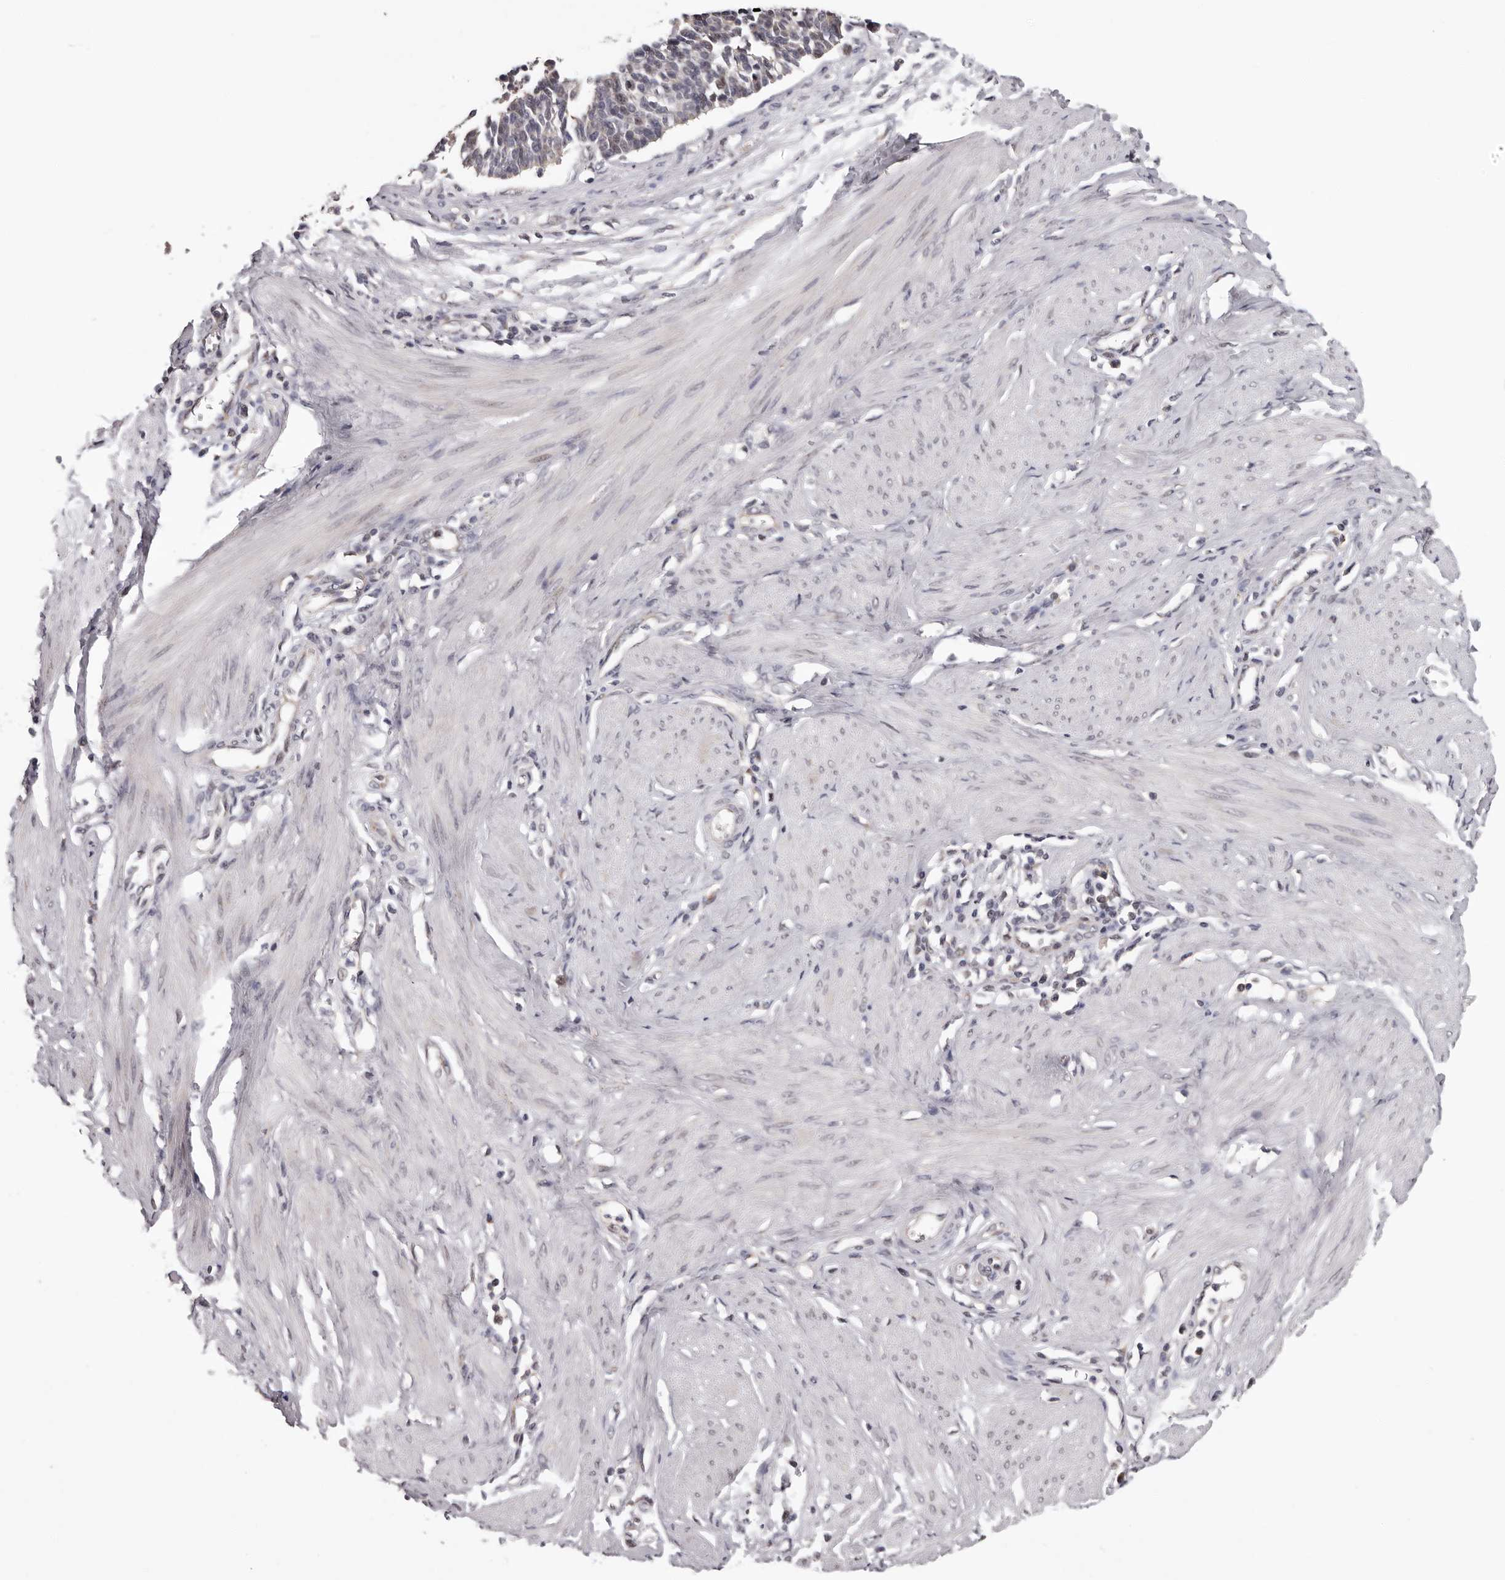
{"staining": {"intensity": "weak", "quantity": "<25%", "location": "cytoplasmic/membranous"}, "tissue": "cervical cancer", "cell_type": "Tumor cells", "image_type": "cancer", "snomed": [{"axis": "morphology", "description": "Normal tissue, NOS"}, {"axis": "morphology", "description": "Squamous cell carcinoma, NOS"}, {"axis": "topography", "description": "Cervix"}], "caption": "This is an immunohistochemistry micrograph of cervical squamous cell carcinoma. There is no positivity in tumor cells.", "gene": "MED8", "patient": {"sex": "female", "age": 35}}